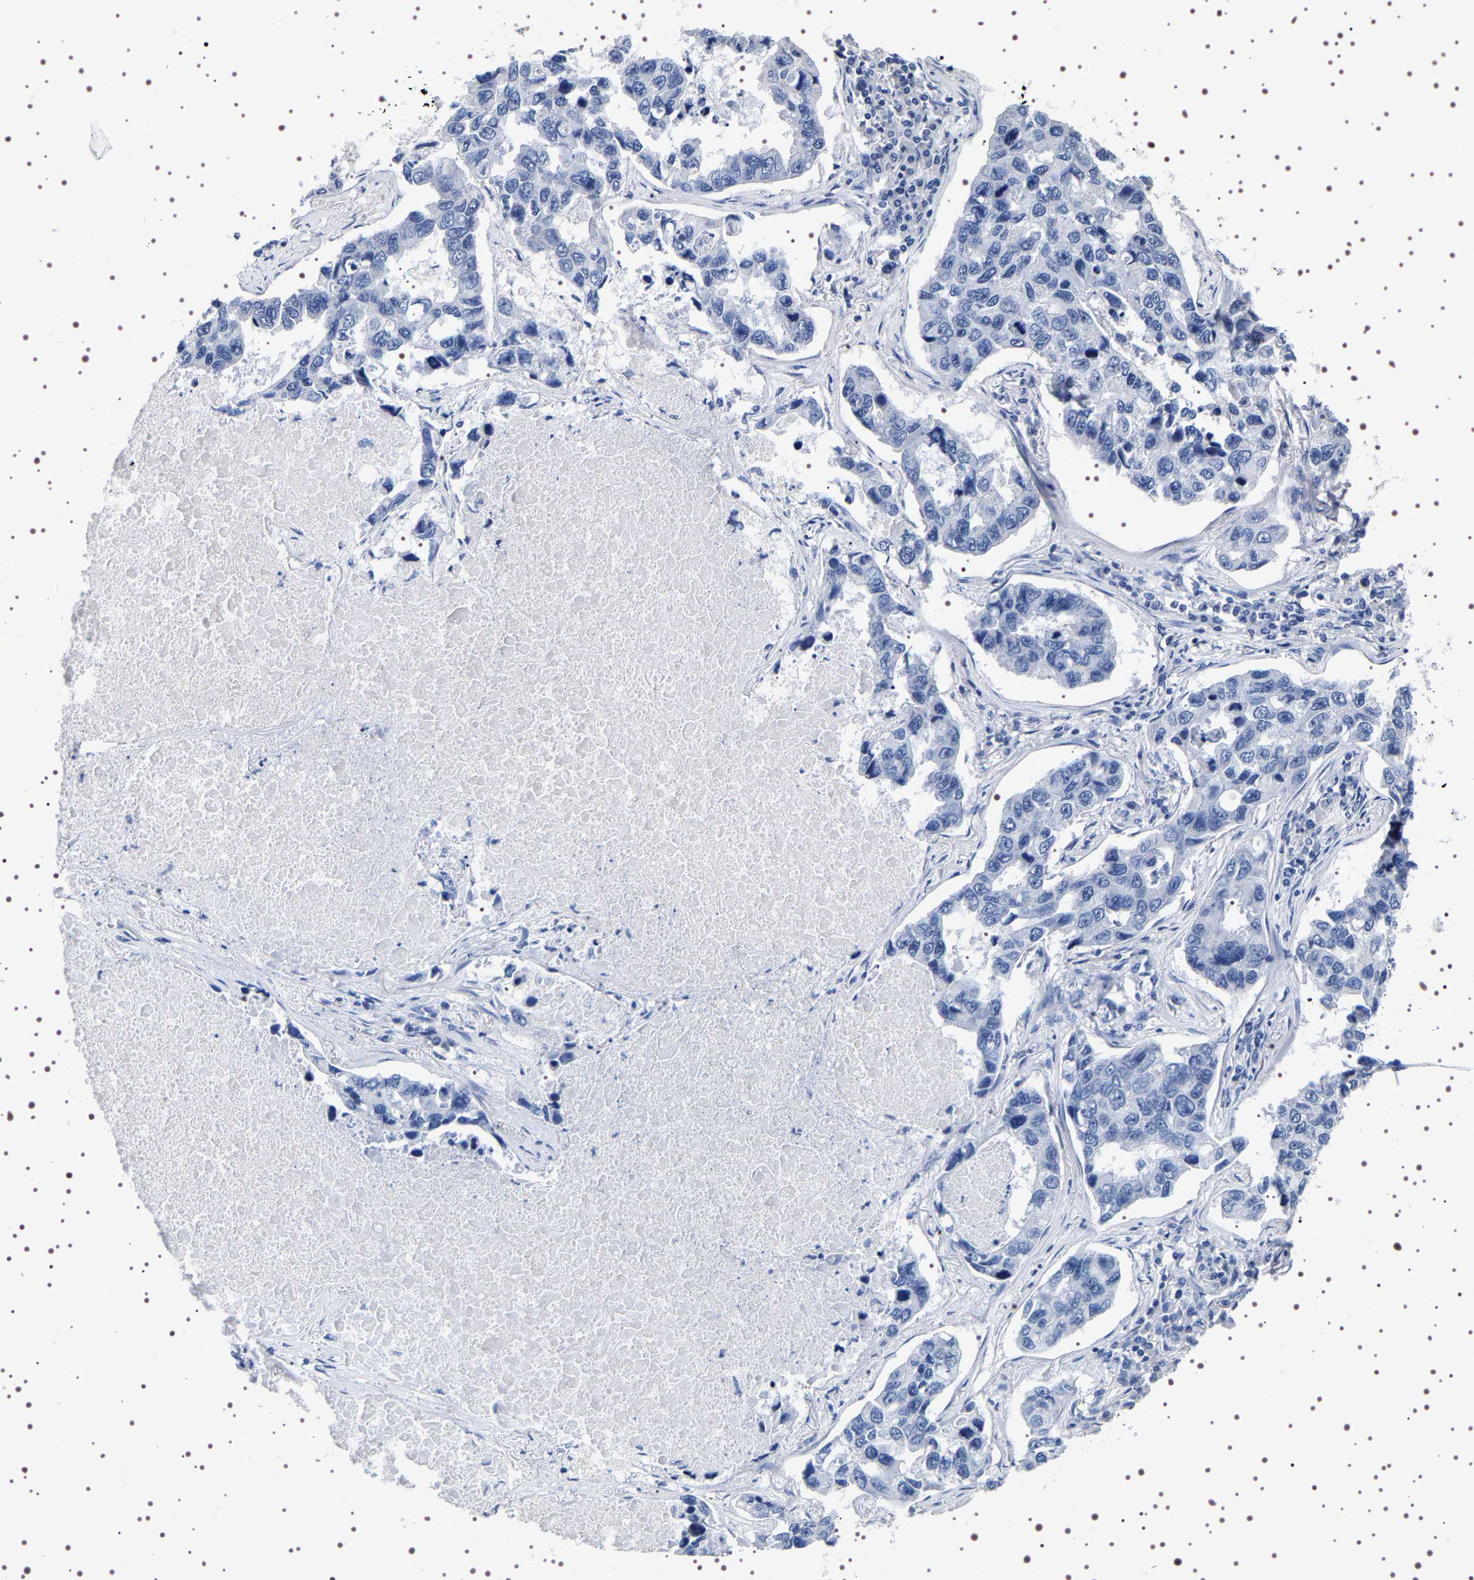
{"staining": {"intensity": "negative", "quantity": "none", "location": "none"}, "tissue": "lung cancer", "cell_type": "Tumor cells", "image_type": "cancer", "snomed": [{"axis": "morphology", "description": "Adenocarcinoma, NOS"}, {"axis": "topography", "description": "Lung"}], "caption": "Immunohistochemistry of human lung cancer demonstrates no expression in tumor cells.", "gene": "UBQLN3", "patient": {"sex": "male", "age": 64}}